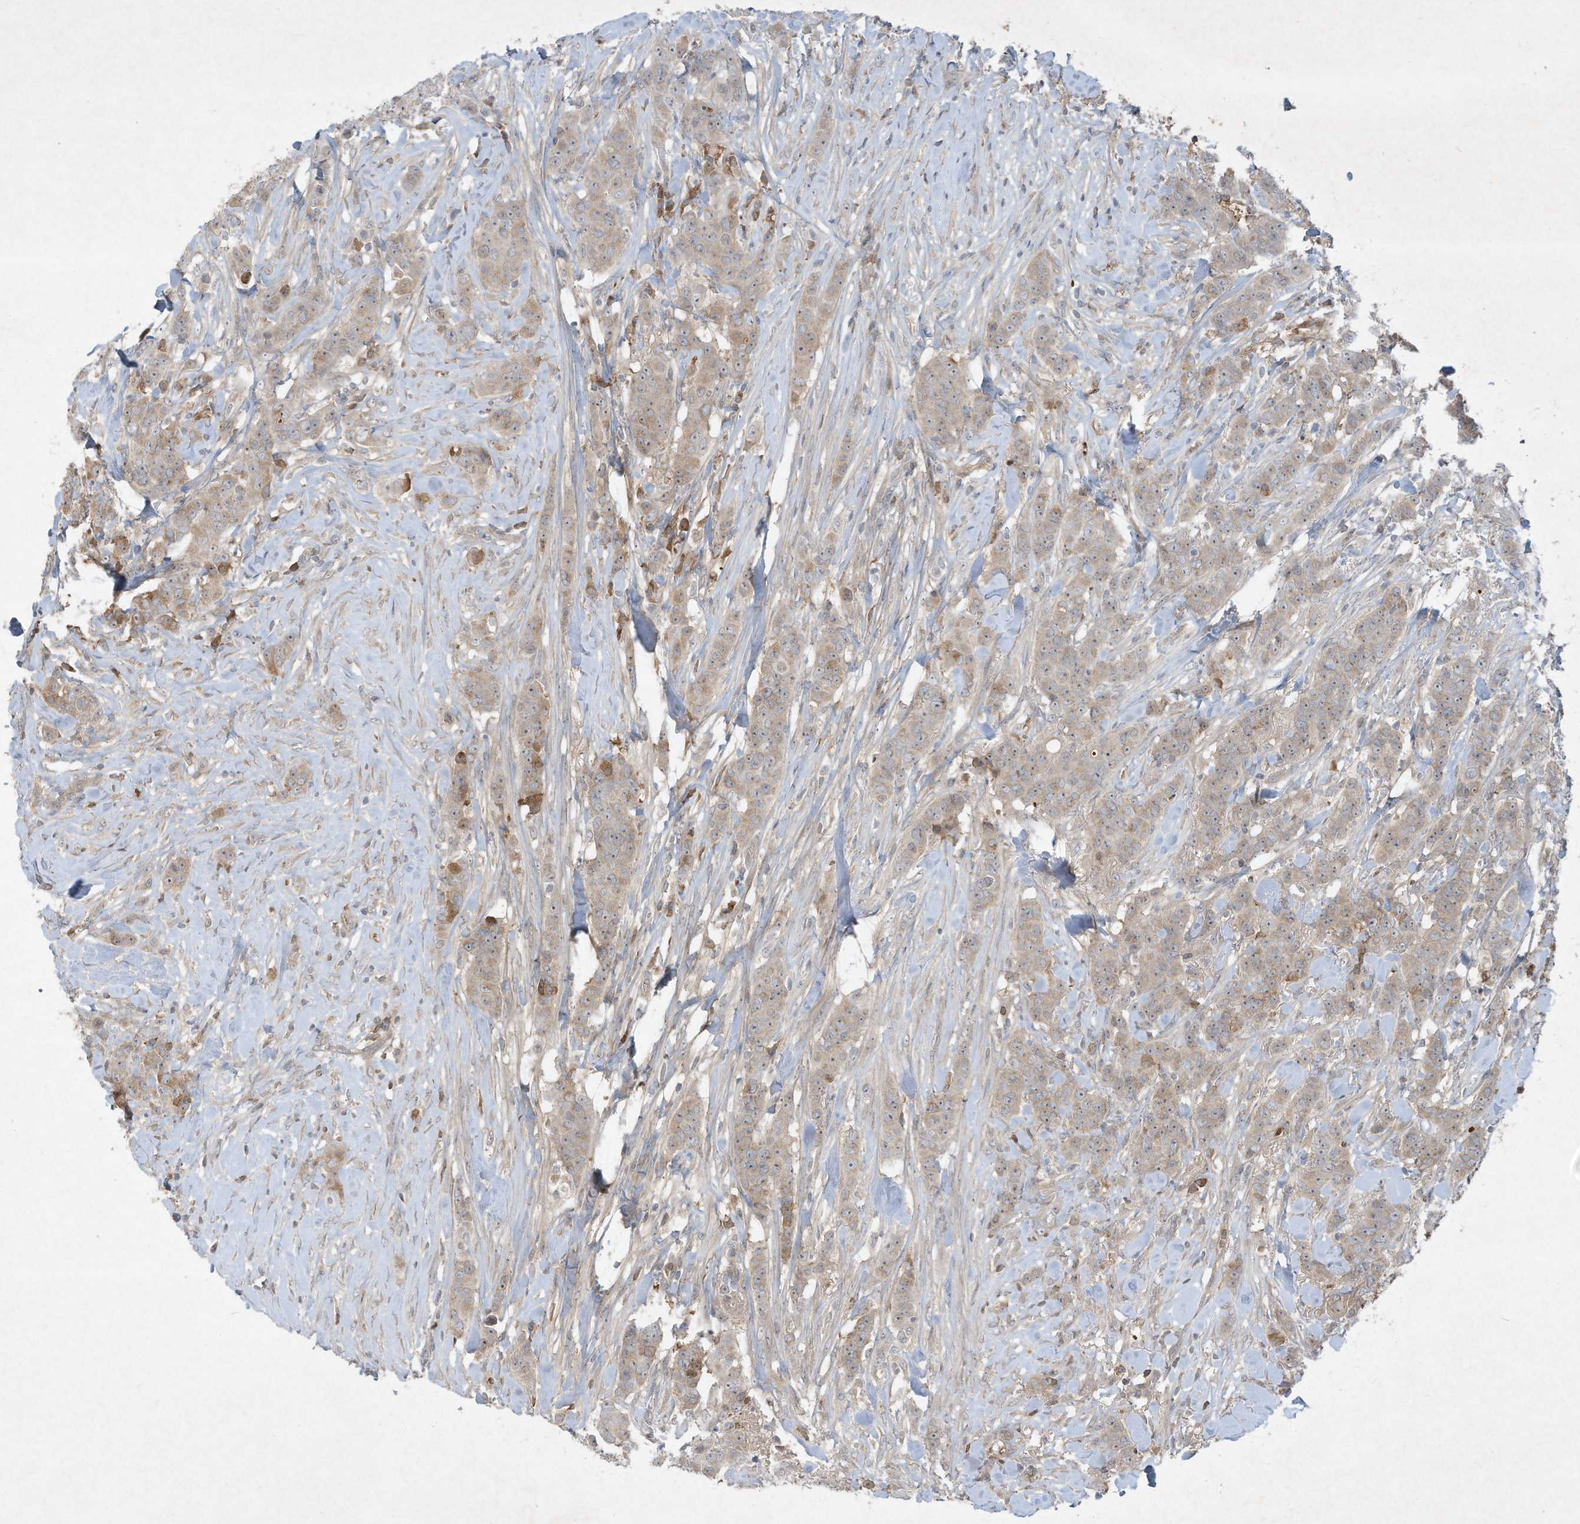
{"staining": {"intensity": "weak", "quantity": ">75%", "location": "cytoplasmic/membranous"}, "tissue": "breast cancer", "cell_type": "Tumor cells", "image_type": "cancer", "snomed": [{"axis": "morphology", "description": "Duct carcinoma"}, {"axis": "topography", "description": "Breast"}], "caption": "The image exhibits immunohistochemical staining of breast cancer (intraductal carcinoma). There is weak cytoplasmic/membranous expression is present in about >75% of tumor cells.", "gene": "FETUB", "patient": {"sex": "female", "age": 40}}